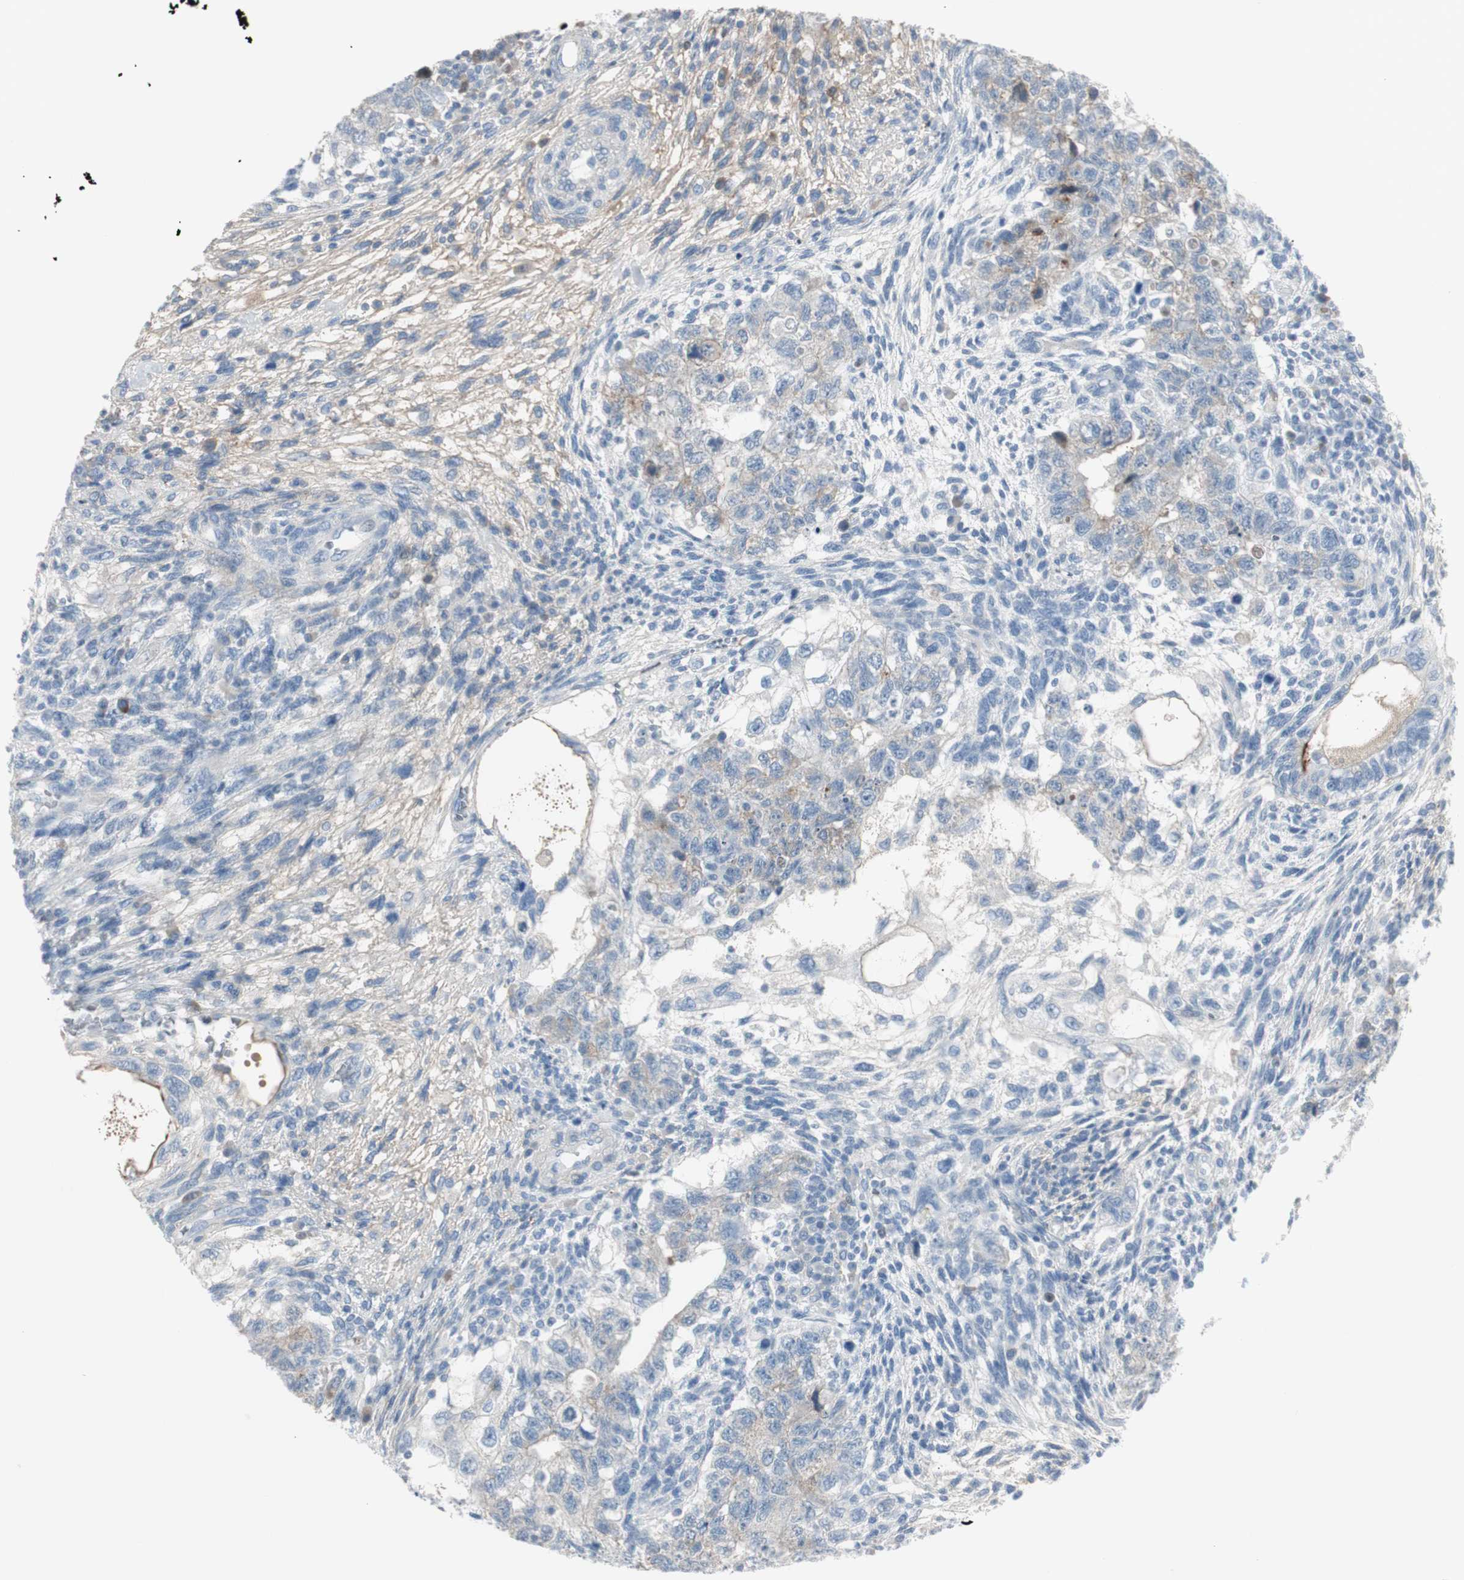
{"staining": {"intensity": "weak", "quantity": "25%-75%", "location": "cytoplasmic/membranous"}, "tissue": "testis cancer", "cell_type": "Tumor cells", "image_type": "cancer", "snomed": [{"axis": "morphology", "description": "Normal tissue, NOS"}, {"axis": "morphology", "description": "Carcinoma, Embryonal, NOS"}, {"axis": "topography", "description": "Testis"}], "caption": "Immunohistochemistry histopathology image of testis cancer stained for a protein (brown), which displays low levels of weak cytoplasmic/membranous expression in about 25%-75% of tumor cells.", "gene": "CACNA2D1", "patient": {"sex": "male", "age": 36}}